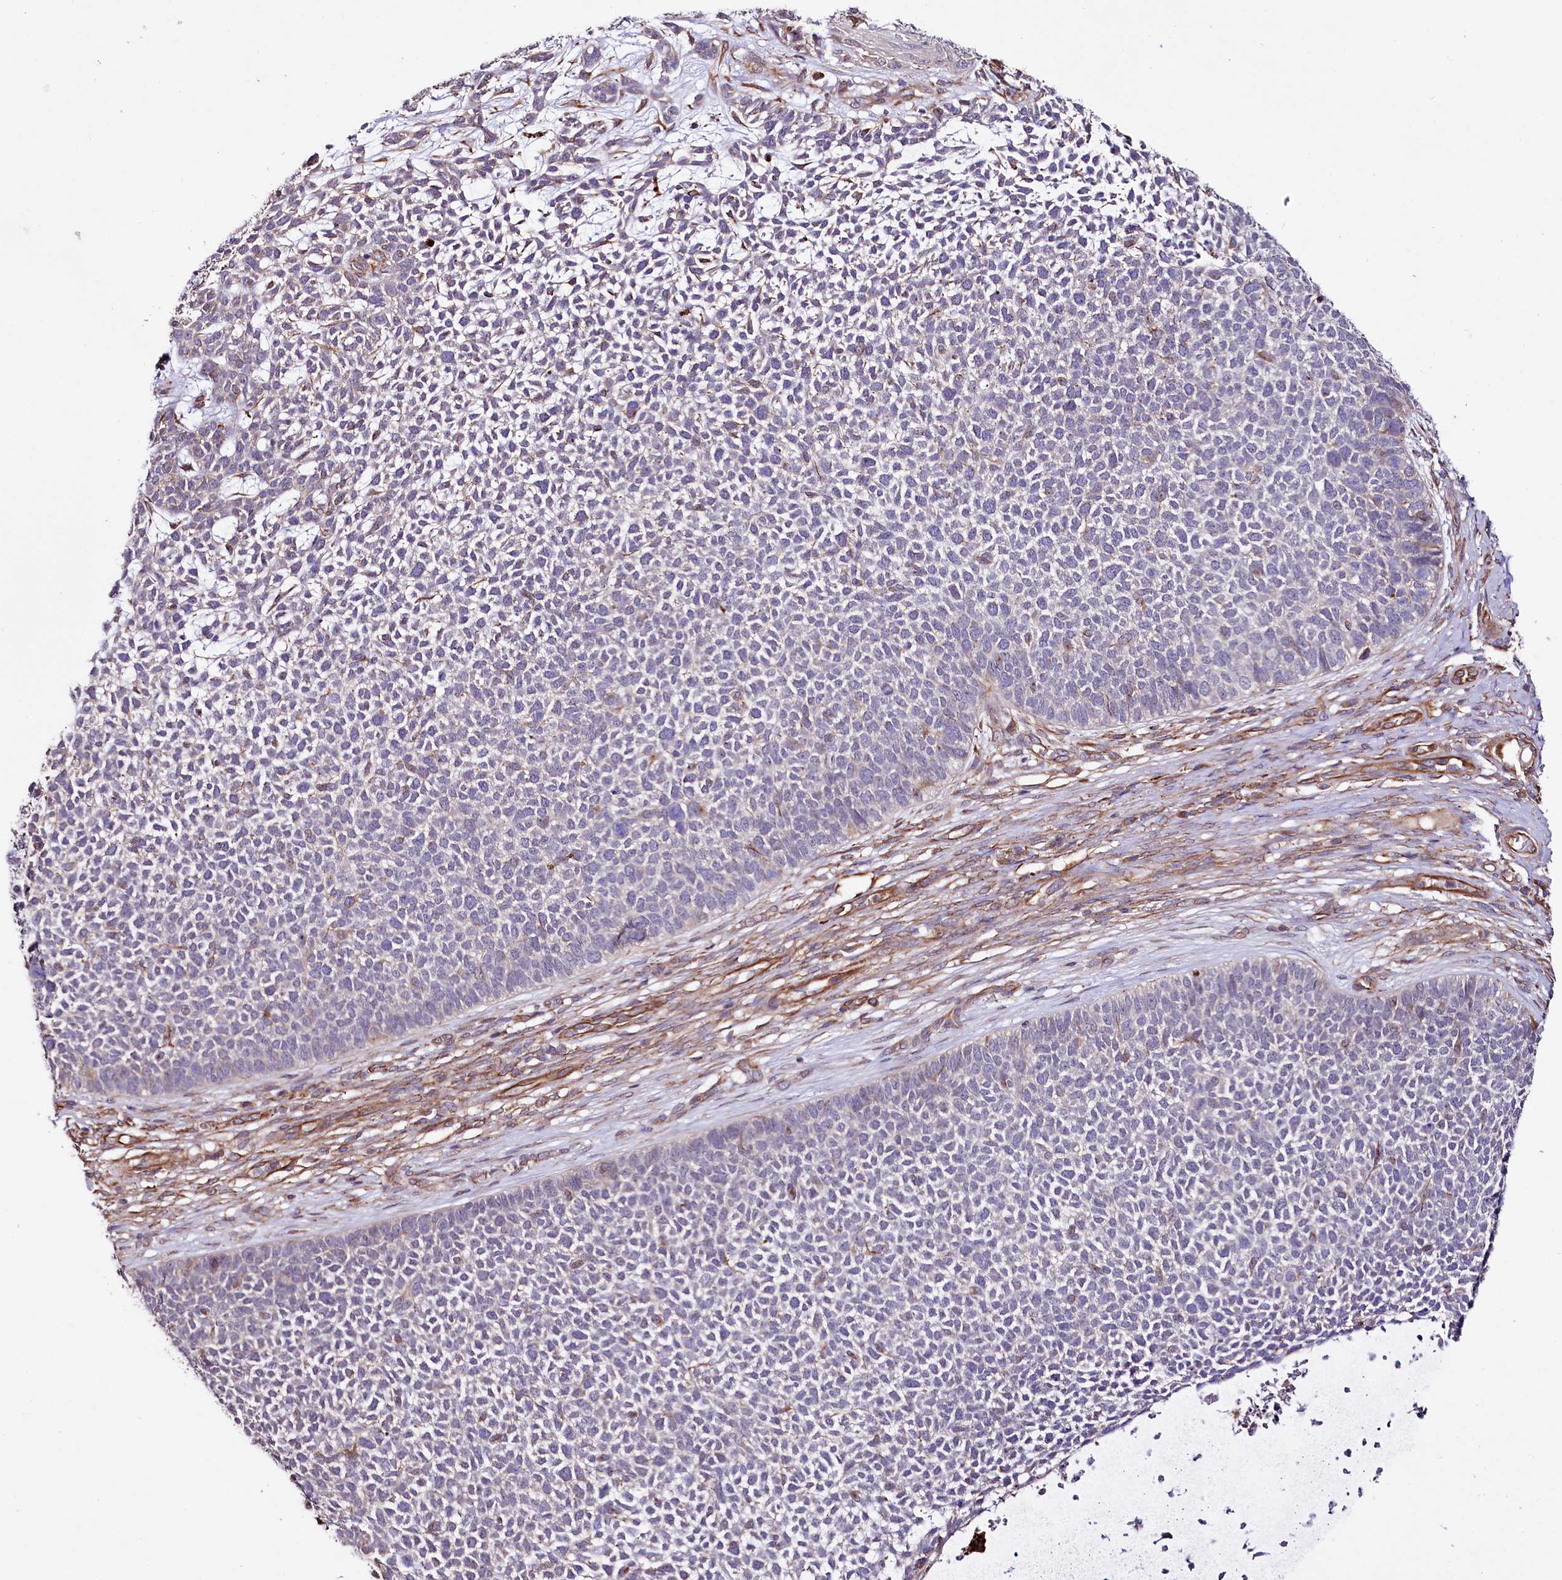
{"staining": {"intensity": "negative", "quantity": "none", "location": "none"}, "tissue": "skin cancer", "cell_type": "Tumor cells", "image_type": "cancer", "snomed": [{"axis": "morphology", "description": "Basal cell carcinoma"}, {"axis": "topography", "description": "Skin"}], "caption": "Immunohistochemistry image of neoplastic tissue: skin cancer stained with DAB displays no significant protein expression in tumor cells.", "gene": "TTC12", "patient": {"sex": "female", "age": 84}}